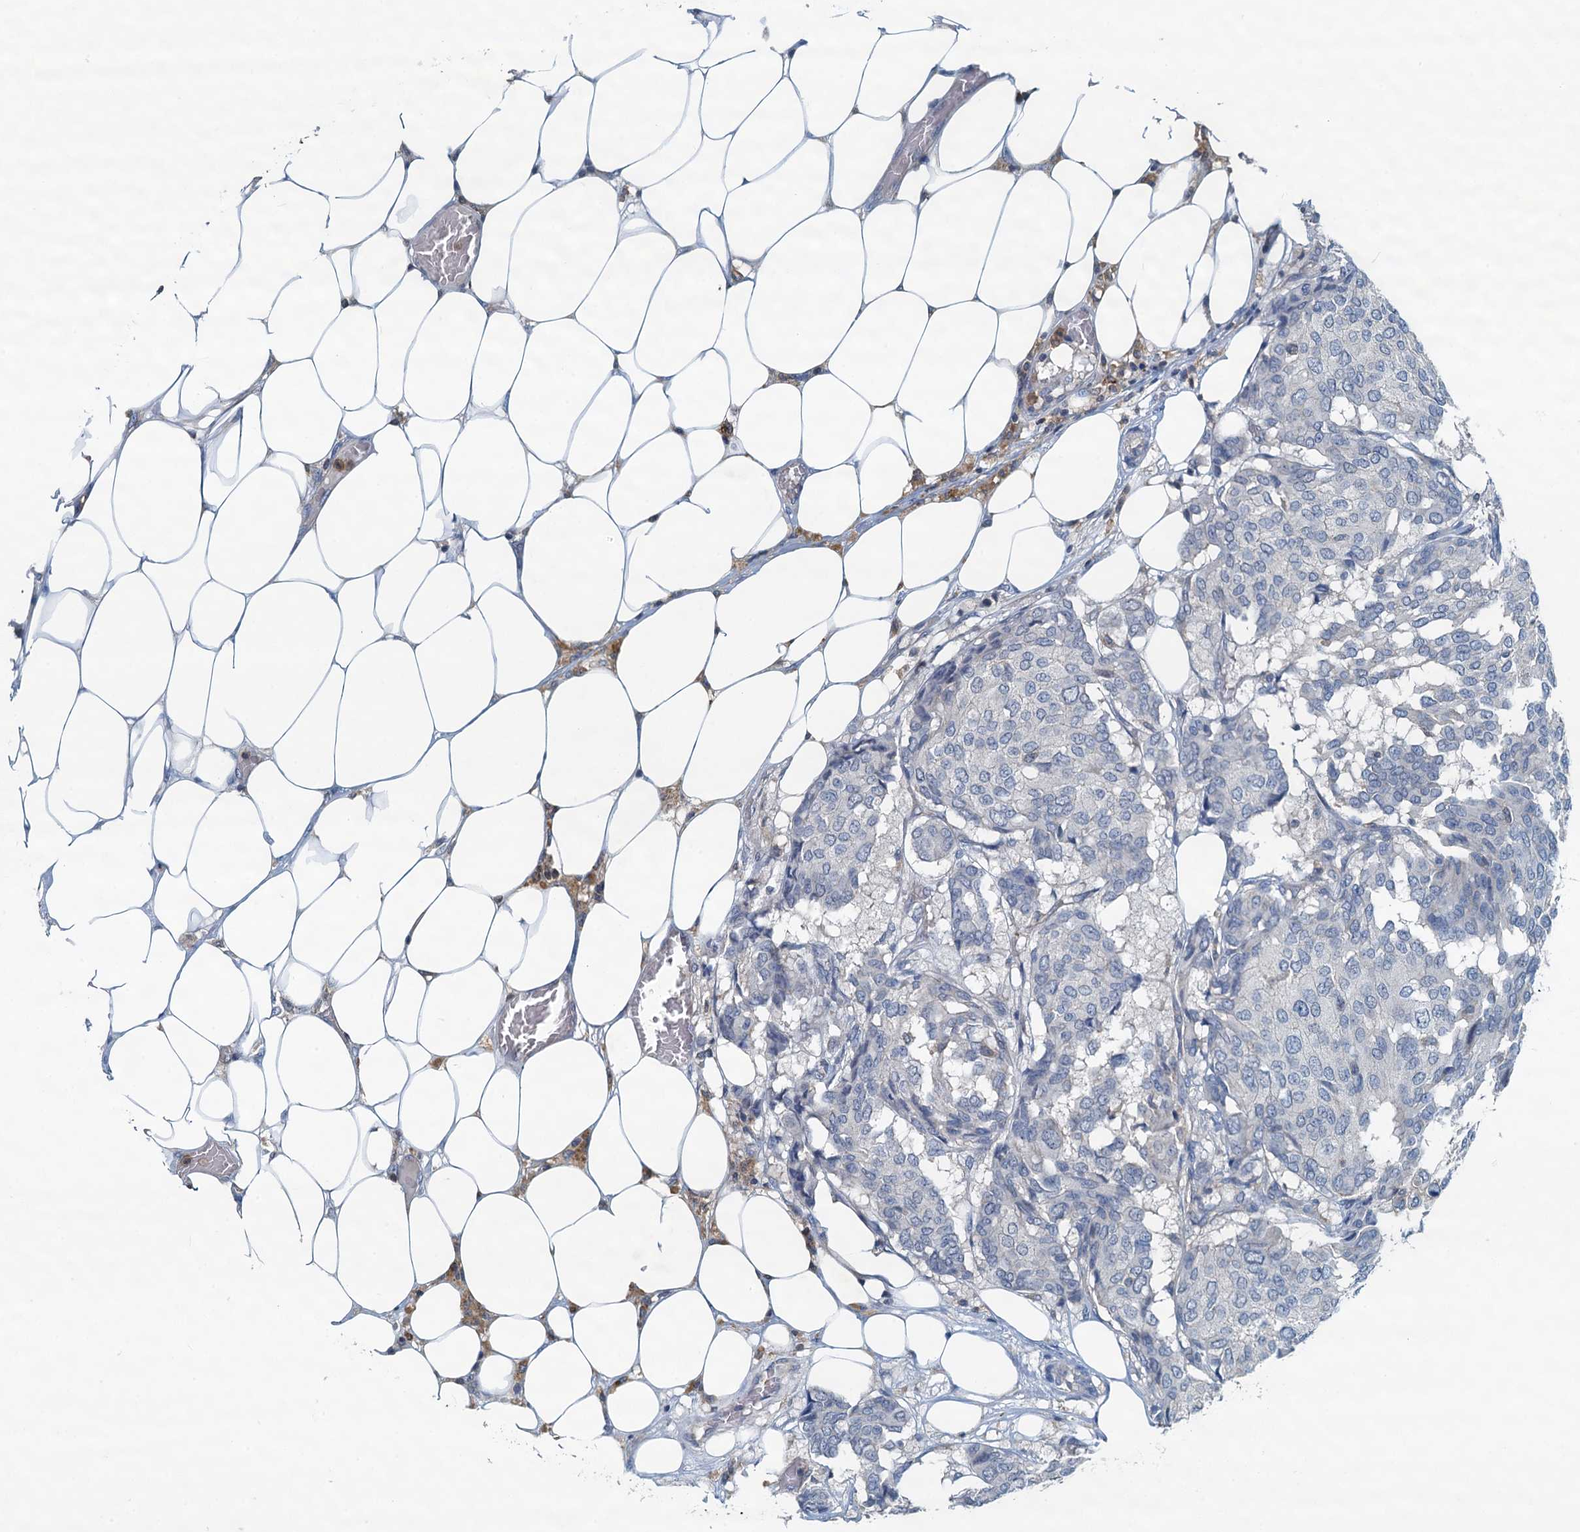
{"staining": {"intensity": "negative", "quantity": "none", "location": "none"}, "tissue": "breast cancer", "cell_type": "Tumor cells", "image_type": "cancer", "snomed": [{"axis": "morphology", "description": "Duct carcinoma"}, {"axis": "topography", "description": "Breast"}], "caption": "Protein analysis of breast cancer (intraductal carcinoma) exhibits no significant staining in tumor cells. (DAB (3,3'-diaminobenzidine) IHC, high magnification).", "gene": "THAP10", "patient": {"sex": "female", "age": 75}}